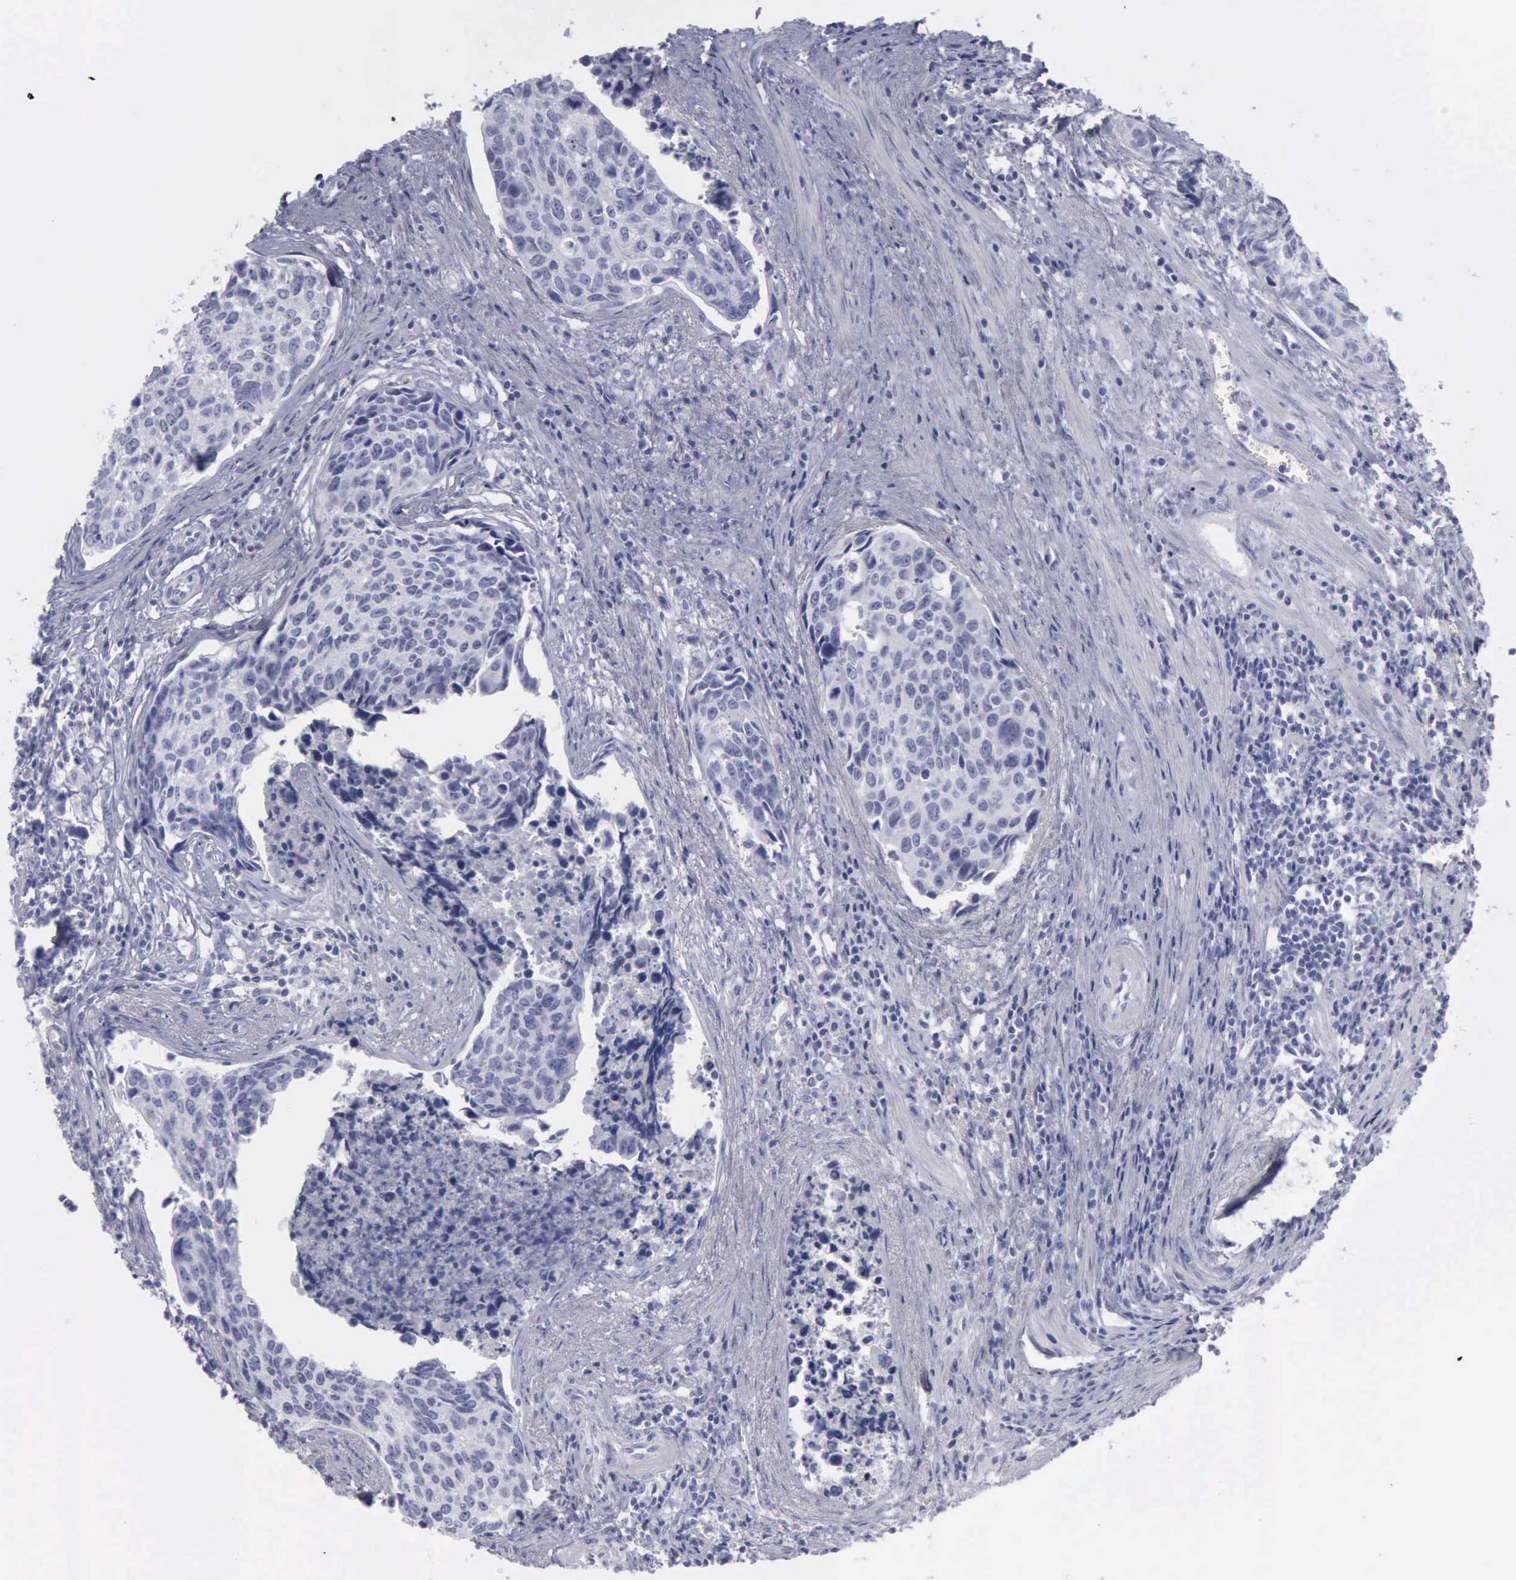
{"staining": {"intensity": "negative", "quantity": "none", "location": "none"}, "tissue": "urothelial cancer", "cell_type": "Tumor cells", "image_type": "cancer", "snomed": [{"axis": "morphology", "description": "Urothelial carcinoma, High grade"}, {"axis": "topography", "description": "Urinary bladder"}], "caption": "This image is of urothelial cancer stained with immunohistochemistry (IHC) to label a protein in brown with the nuclei are counter-stained blue. There is no staining in tumor cells.", "gene": "KRT13", "patient": {"sex": "male", "age": 81}}